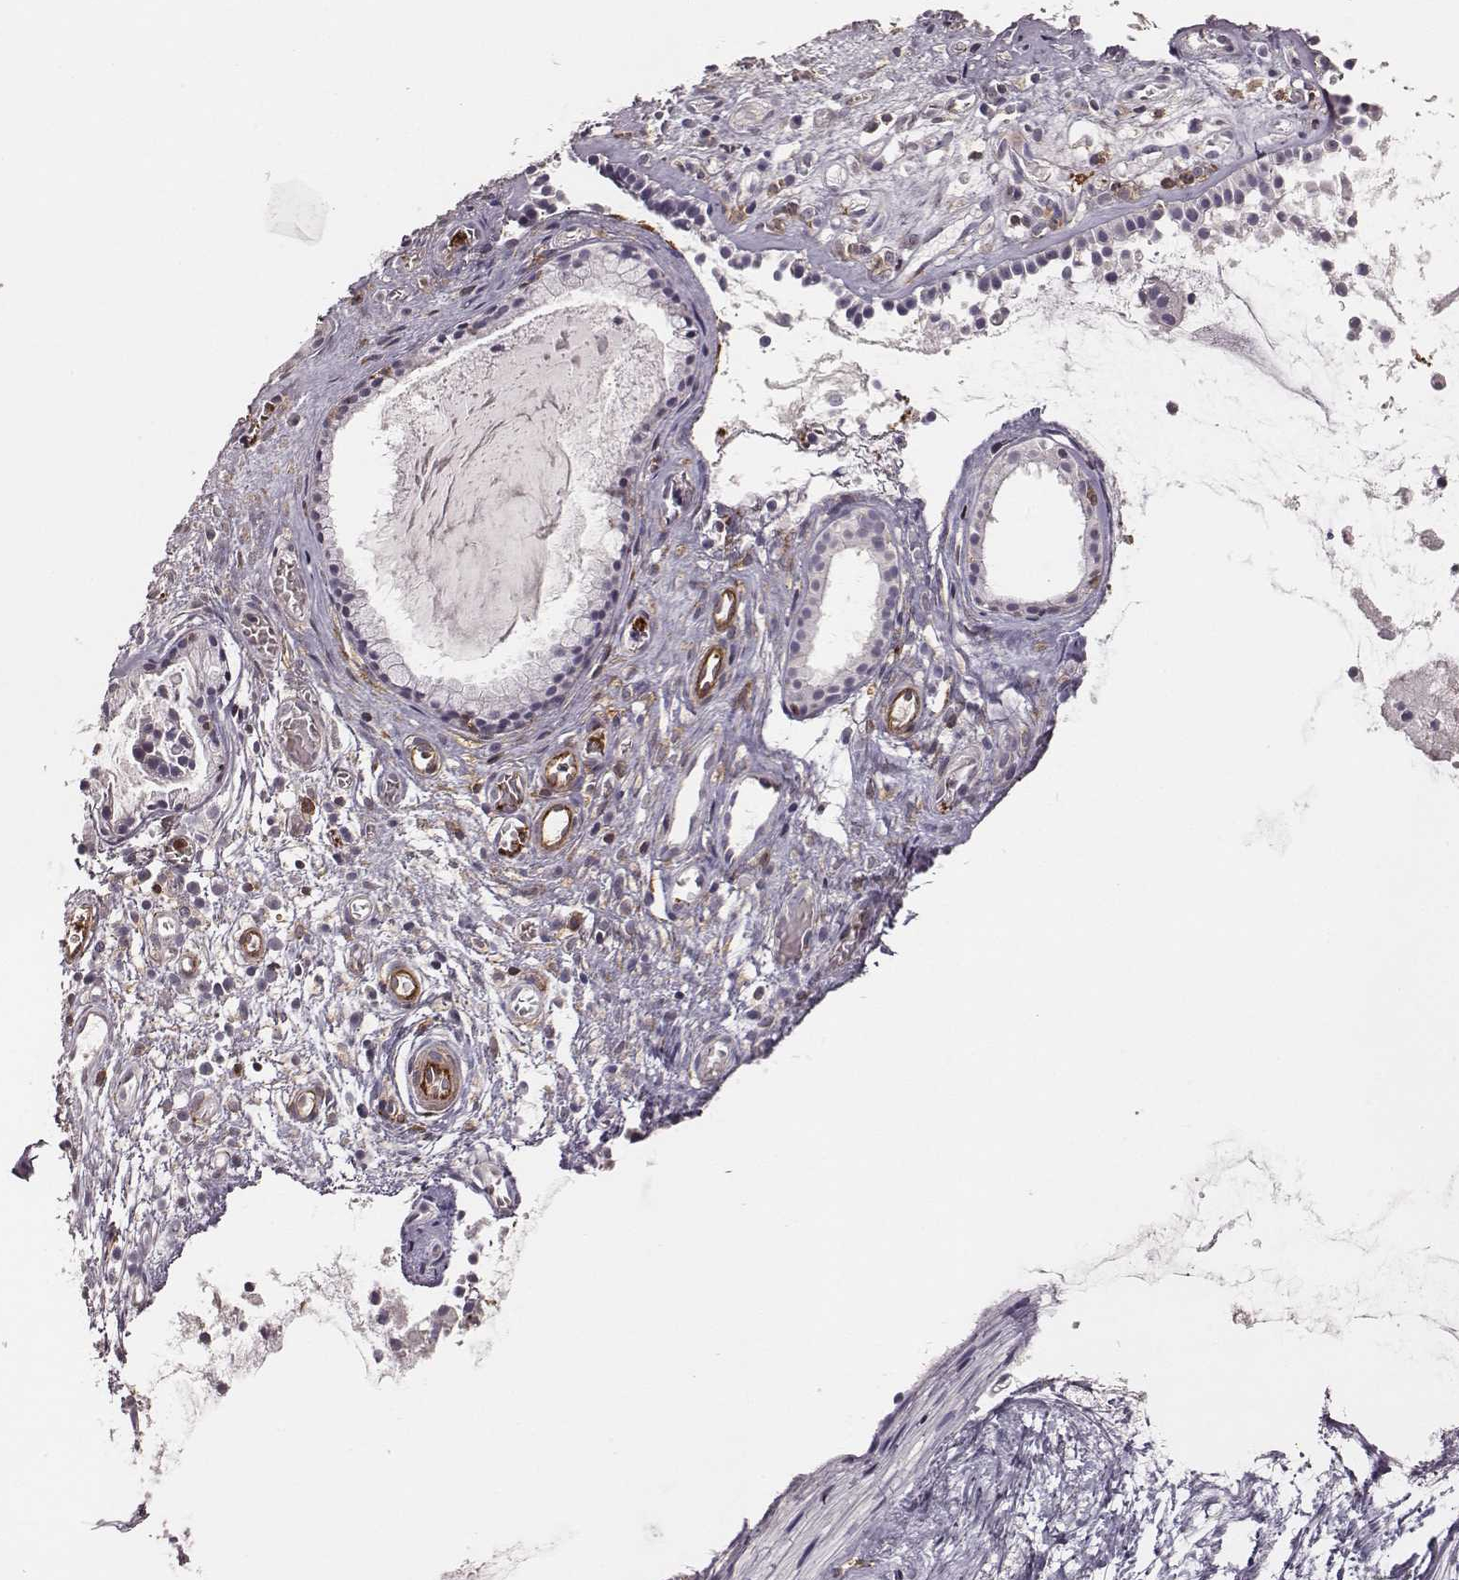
{"staining": {"intensity": "negative", "quantity": "none", "location": "none"}, "tissue": "nasopharynx", "cell_type": "Respiratory epithelial cells", "image_type": "normal", "snomed": [{"axis": "morphology", "description": "Normal tissue, NOS"}, {"axis": "topography", "description": "Nasopharynx"}], "caption": "Respiratory epithelial cells show no significant protein expression in unremarkable nasopharynx. (DAB immunohistochemistry with hematoxylin counter stain).", "gene": "ZYX", "patient": {"sex": "male", "age": 31}}